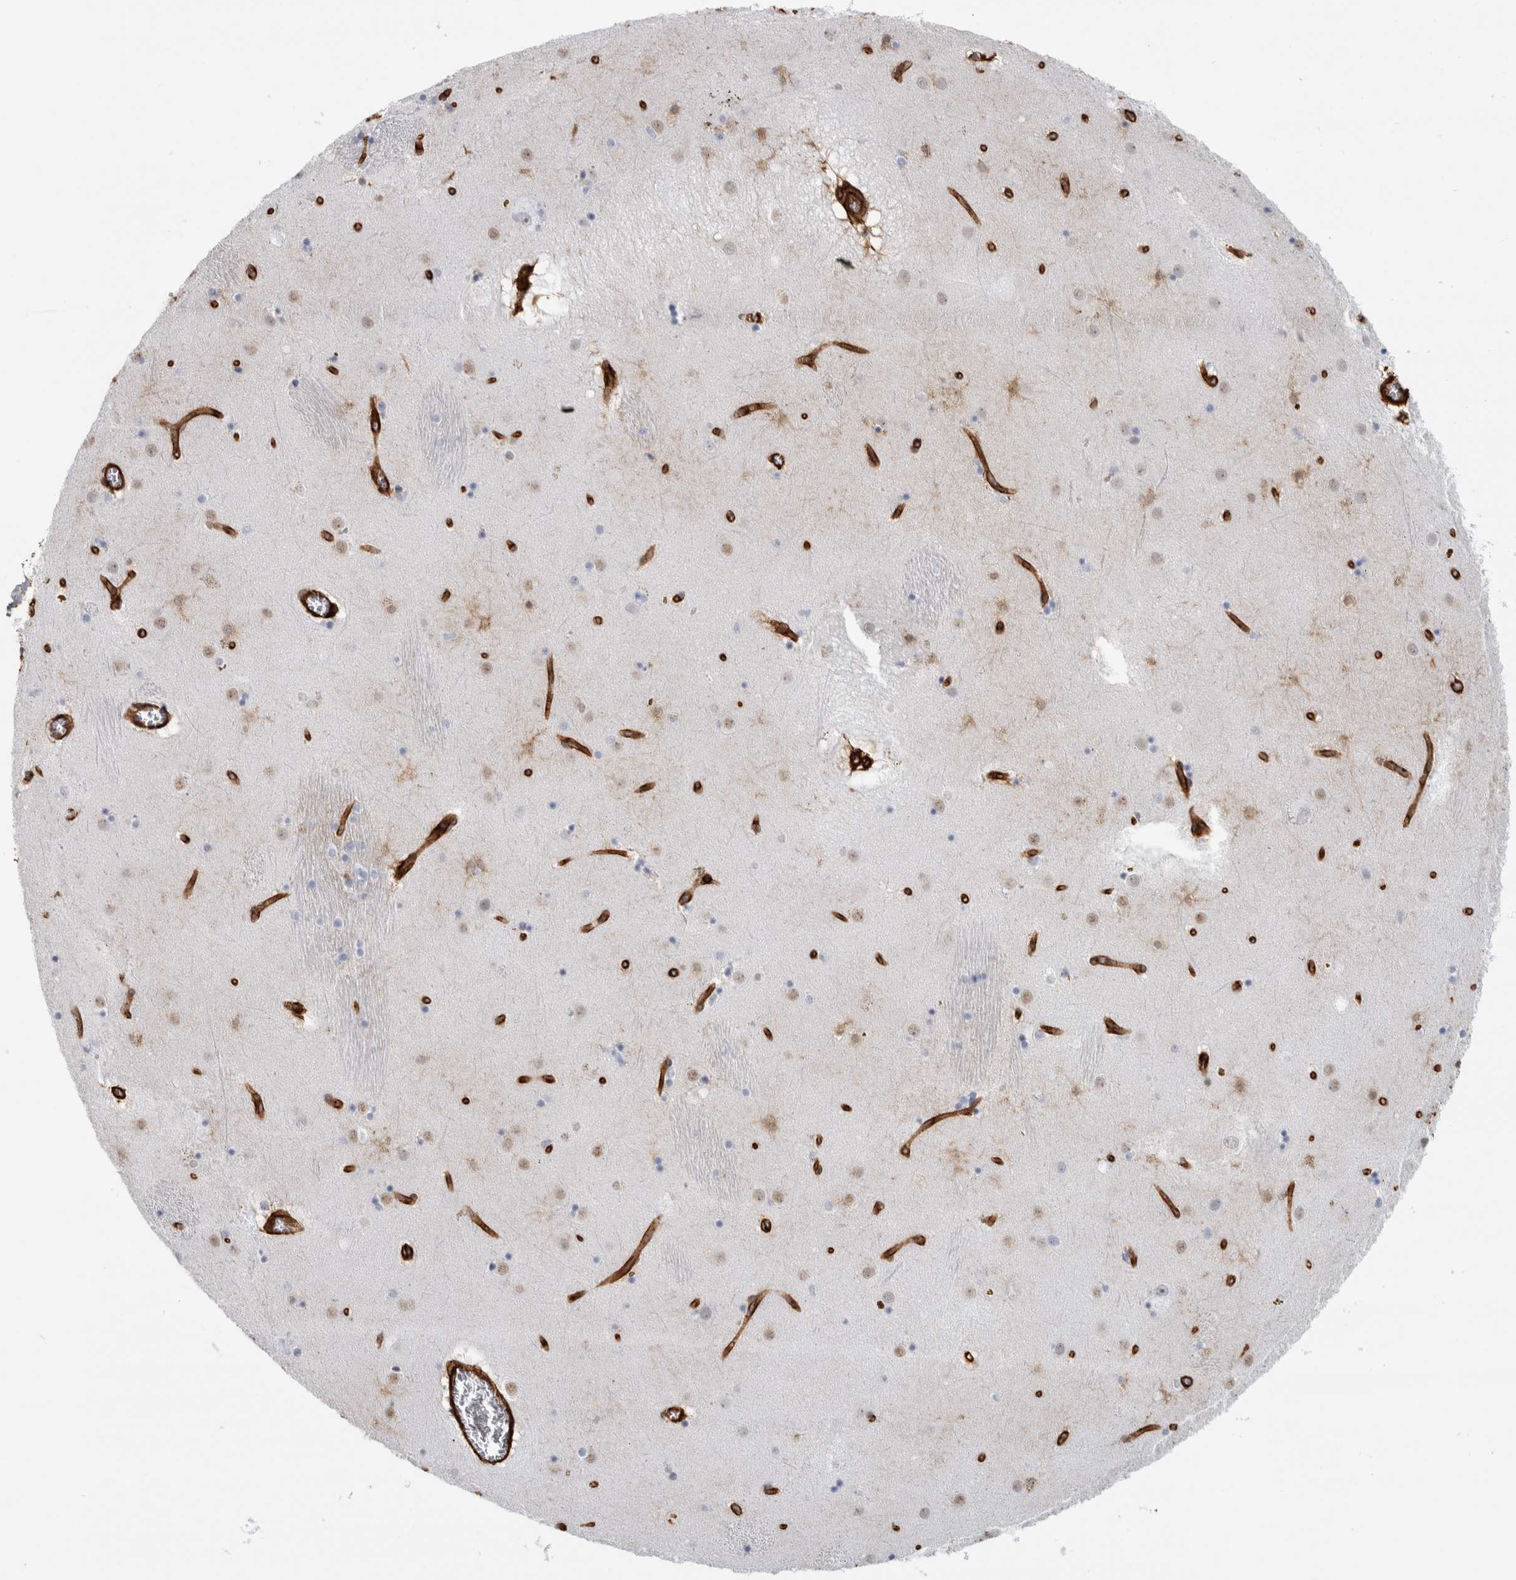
{"staining": {"intensity": "moderate", "quantity": "<25%", "location": "cytoplasmic/membranous"}, "tissue": "caudate", "cell_type": "Glial cells", "image_type": "normal", "snomed": [{"axis": "morphology", "description": "Normal tissue, NOS"}, {"axis": "topography", "description": "Lateral ventricle wall"}], "caption": "Protein expression analysis of normal human caudate reveals moderate cytoplasmic/membranous positivity in about <25% of glial cells.", "gene": "AHNAK", "patient": {"sex": "male", "age": 70}}